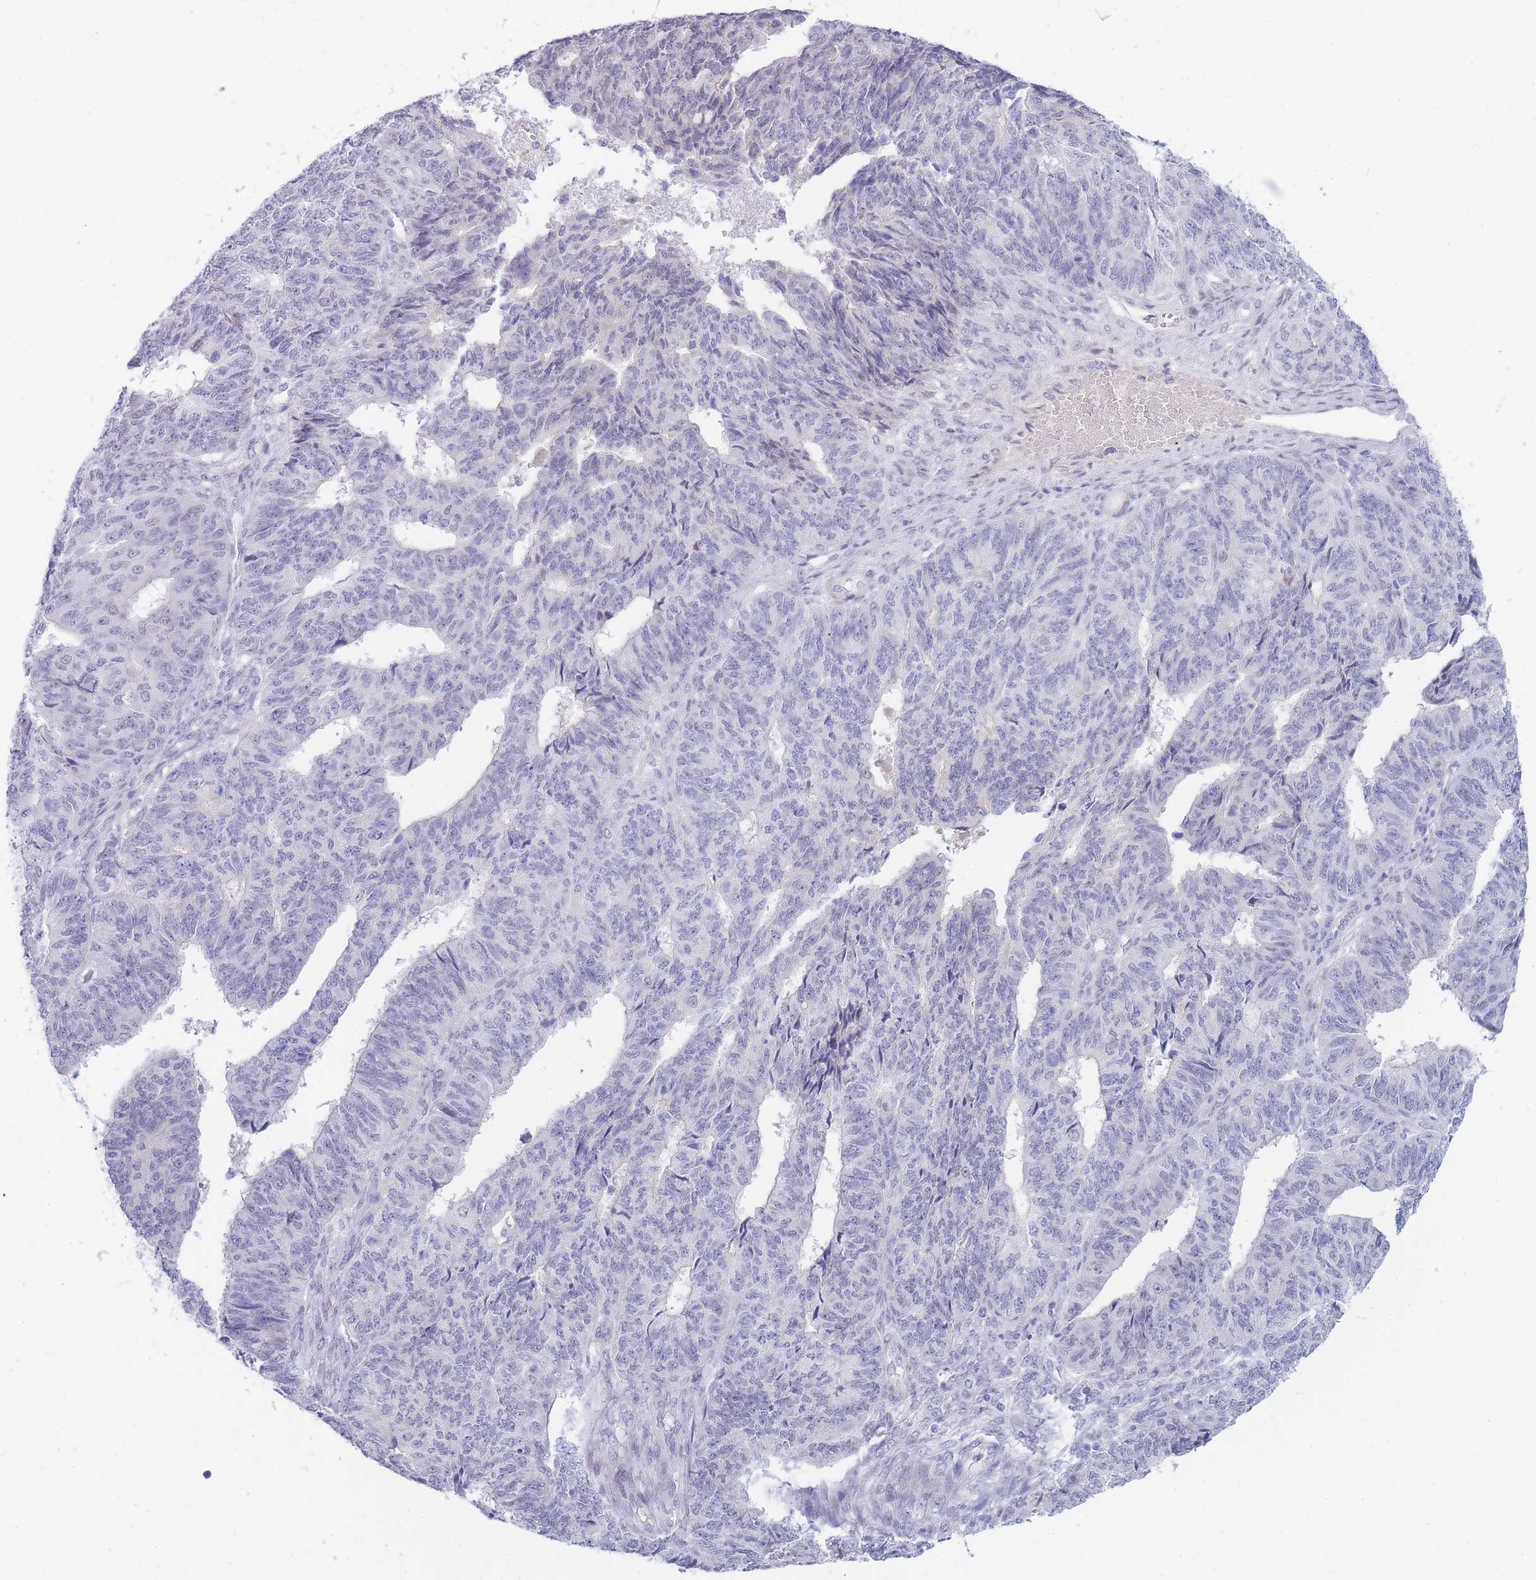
{"staining": {"intensity": "negative", "quantity": "none", "location": "none"}, "tissue": "endometrial cancer", "cell_type": "Tumor cells", "image_type": "cancer", "snomed": [{"axis": "morphology", "description": "Adenocarcinoma, NOS"}, {"axis": "topography", "description": "Endometrium"}], "caption": "An IHC photomicrograph of endometrial cancer (adenocarcinoma) is shown. There is no staining in tumor cells of endometrial cancer (adenocarcinoma).", "gene": "PRR23B", "patient": {"sex": "female", "age": 32}}